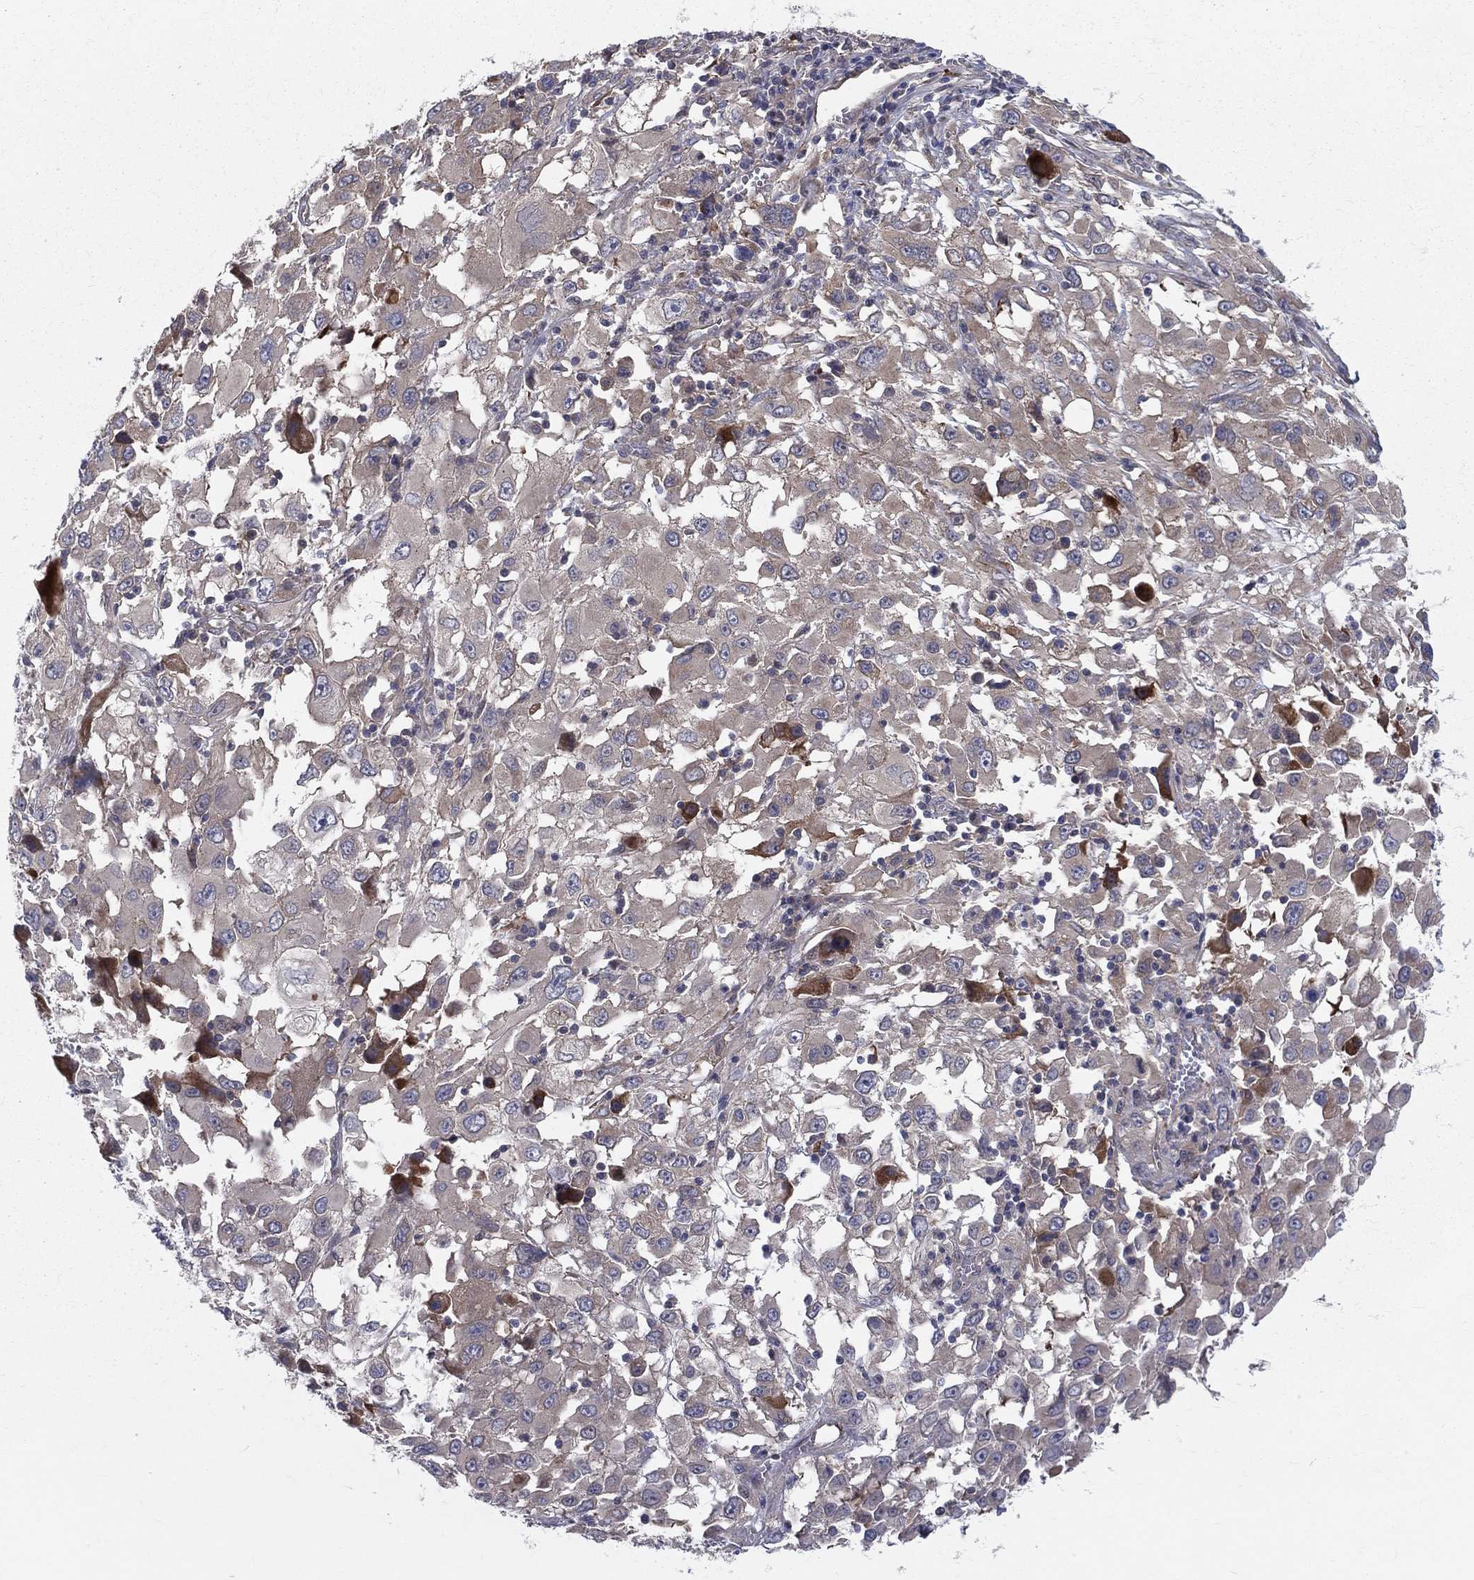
{"staining": {"intensity": "moderate", "quantity": "<25%", "location": "cytoplasmic/membranous"}, "tissue": "melanoma", "cell_type": "Tumor cells", "image_type": "cancer", "snomed": [{"axis": "morphology", "description": "Malignant melanoma, Metastatic site"}, {"axis": "topography", "description": "Soft tissue"}], "caption": "Immunohistochemical staining of human melanoma exhibits low levels of moderate cytoplasmic/membranous expression in approximately <25% of tumor cells.", "gene": "POMZP3", "patient": {"sex": "male", "age": 50}}